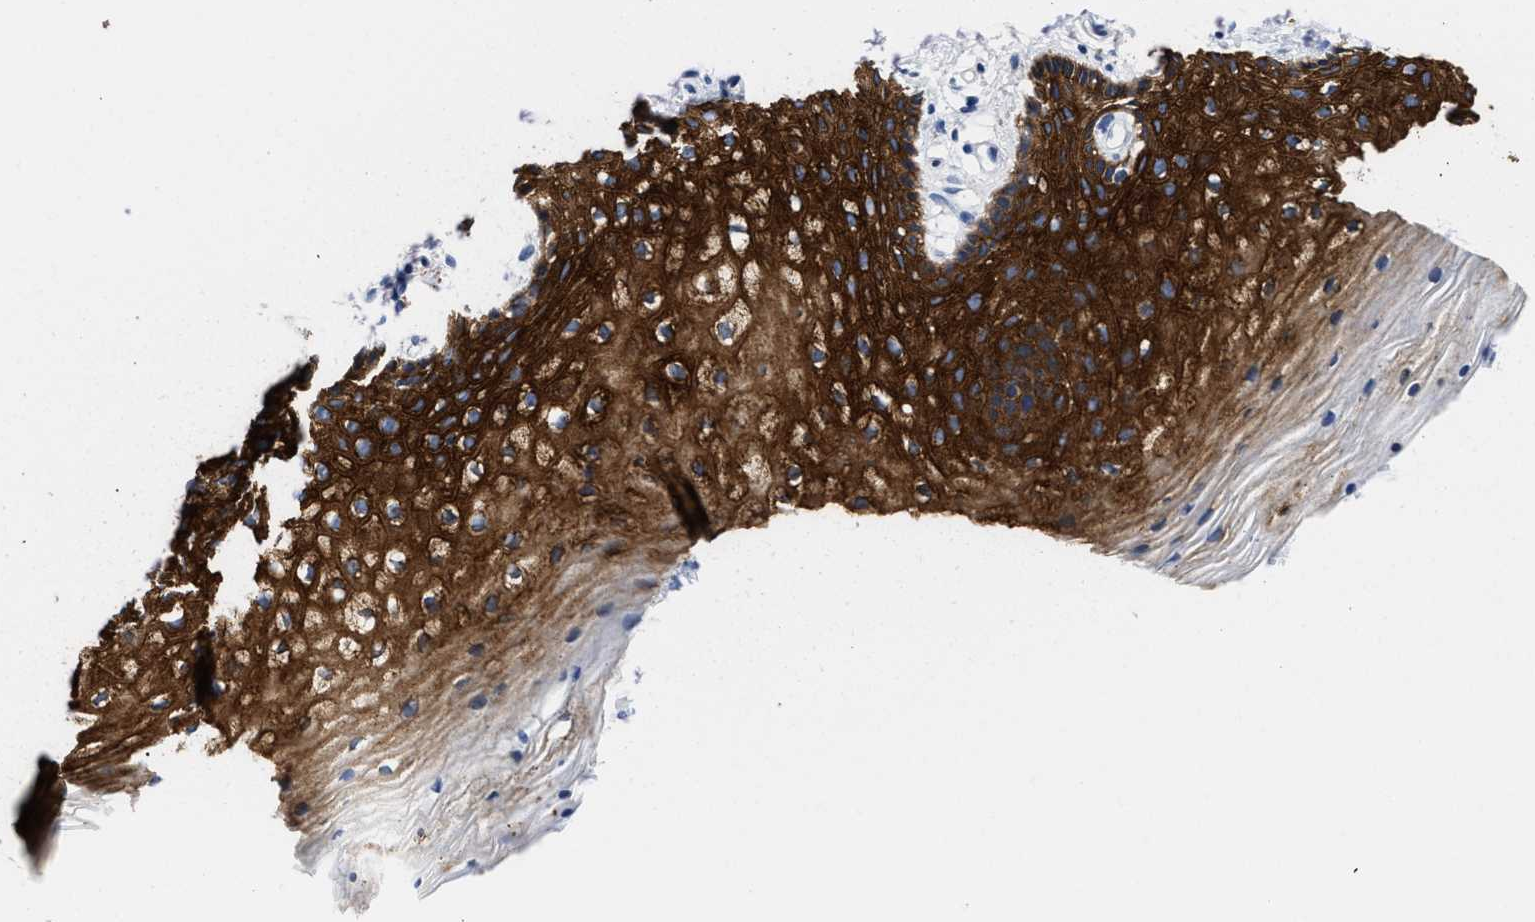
{"staining": {"intensity": "strong", "quantity": ">75%", "location": "cytoplasmic/membranous"}, "tissue": "vagina", "cell_type": "Squamous epithelial cells", "image_type": "normal", "snomed": [{"axis": "morphology", "description": "Normal tissue, NOS"}, {"axis": "topography", "description": "Vagina"}], "caption": "Immunohistochemistry micrograph of unremarkable vagina: vagina stained using immunohistochemistry reveals high levels of strong protein expression localized specifically in the cytoplasmic/membranous of squamous epithelial cells, appearing as a cytoplasmic/membranous brown color.", "gene": "TRIM29", "patient": {"sex": "female", "age": 32}}